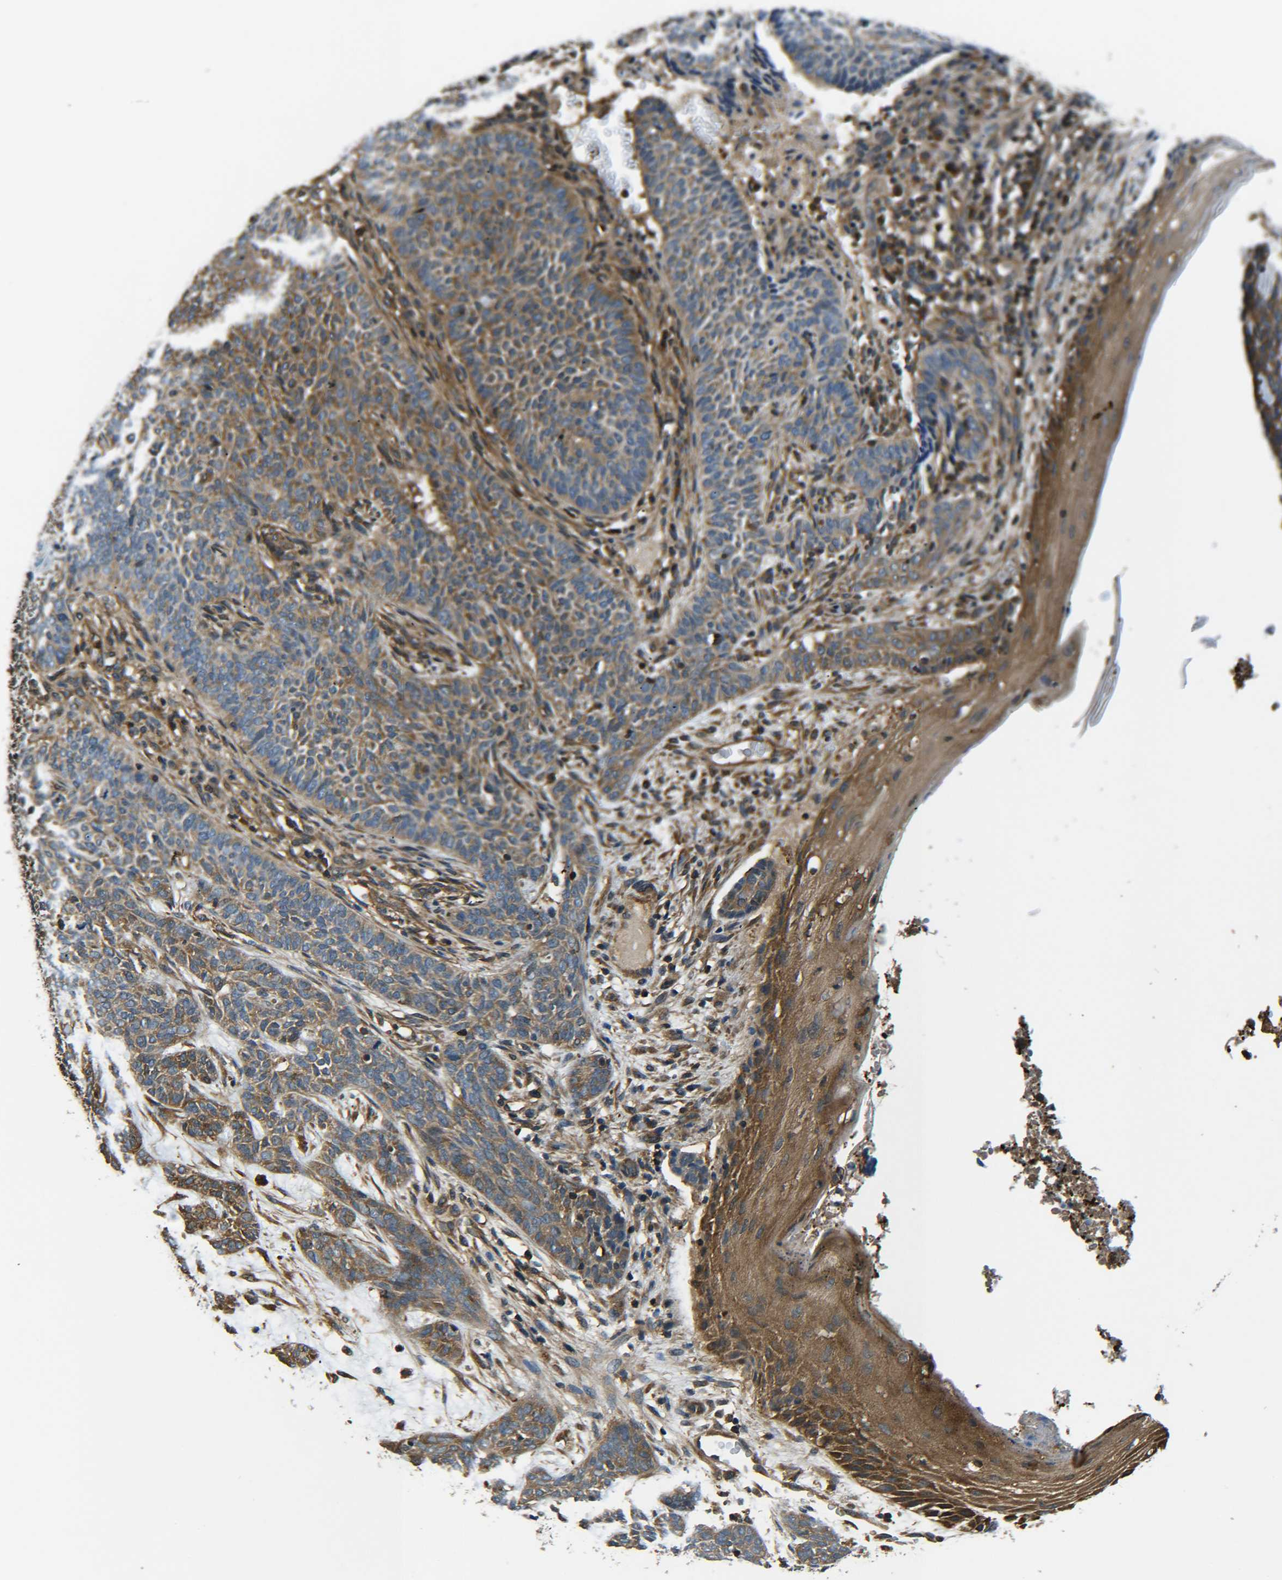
{"staining": {"intensity": "moderate", "quantity": ">75%", "location": "cytoplasmic/membranous"}, "tissue": "skin cancer", "cell_type": "Tumor cells", "image_type": "cancer", "snomed": [{"axis": "morphology", "description": "Basal cell carcinoma"}, {"axis": "topography", "description": "Skin"}], "caption": "About >75% of tumor cells in human skin cancer (basal cell carcinoma) display moderate cytoplasmic/membranous protein positivity as visualized by brown immunohistochemical staining.", "gene": "PREB", "patient": {"sex": "male", "age": 87}}